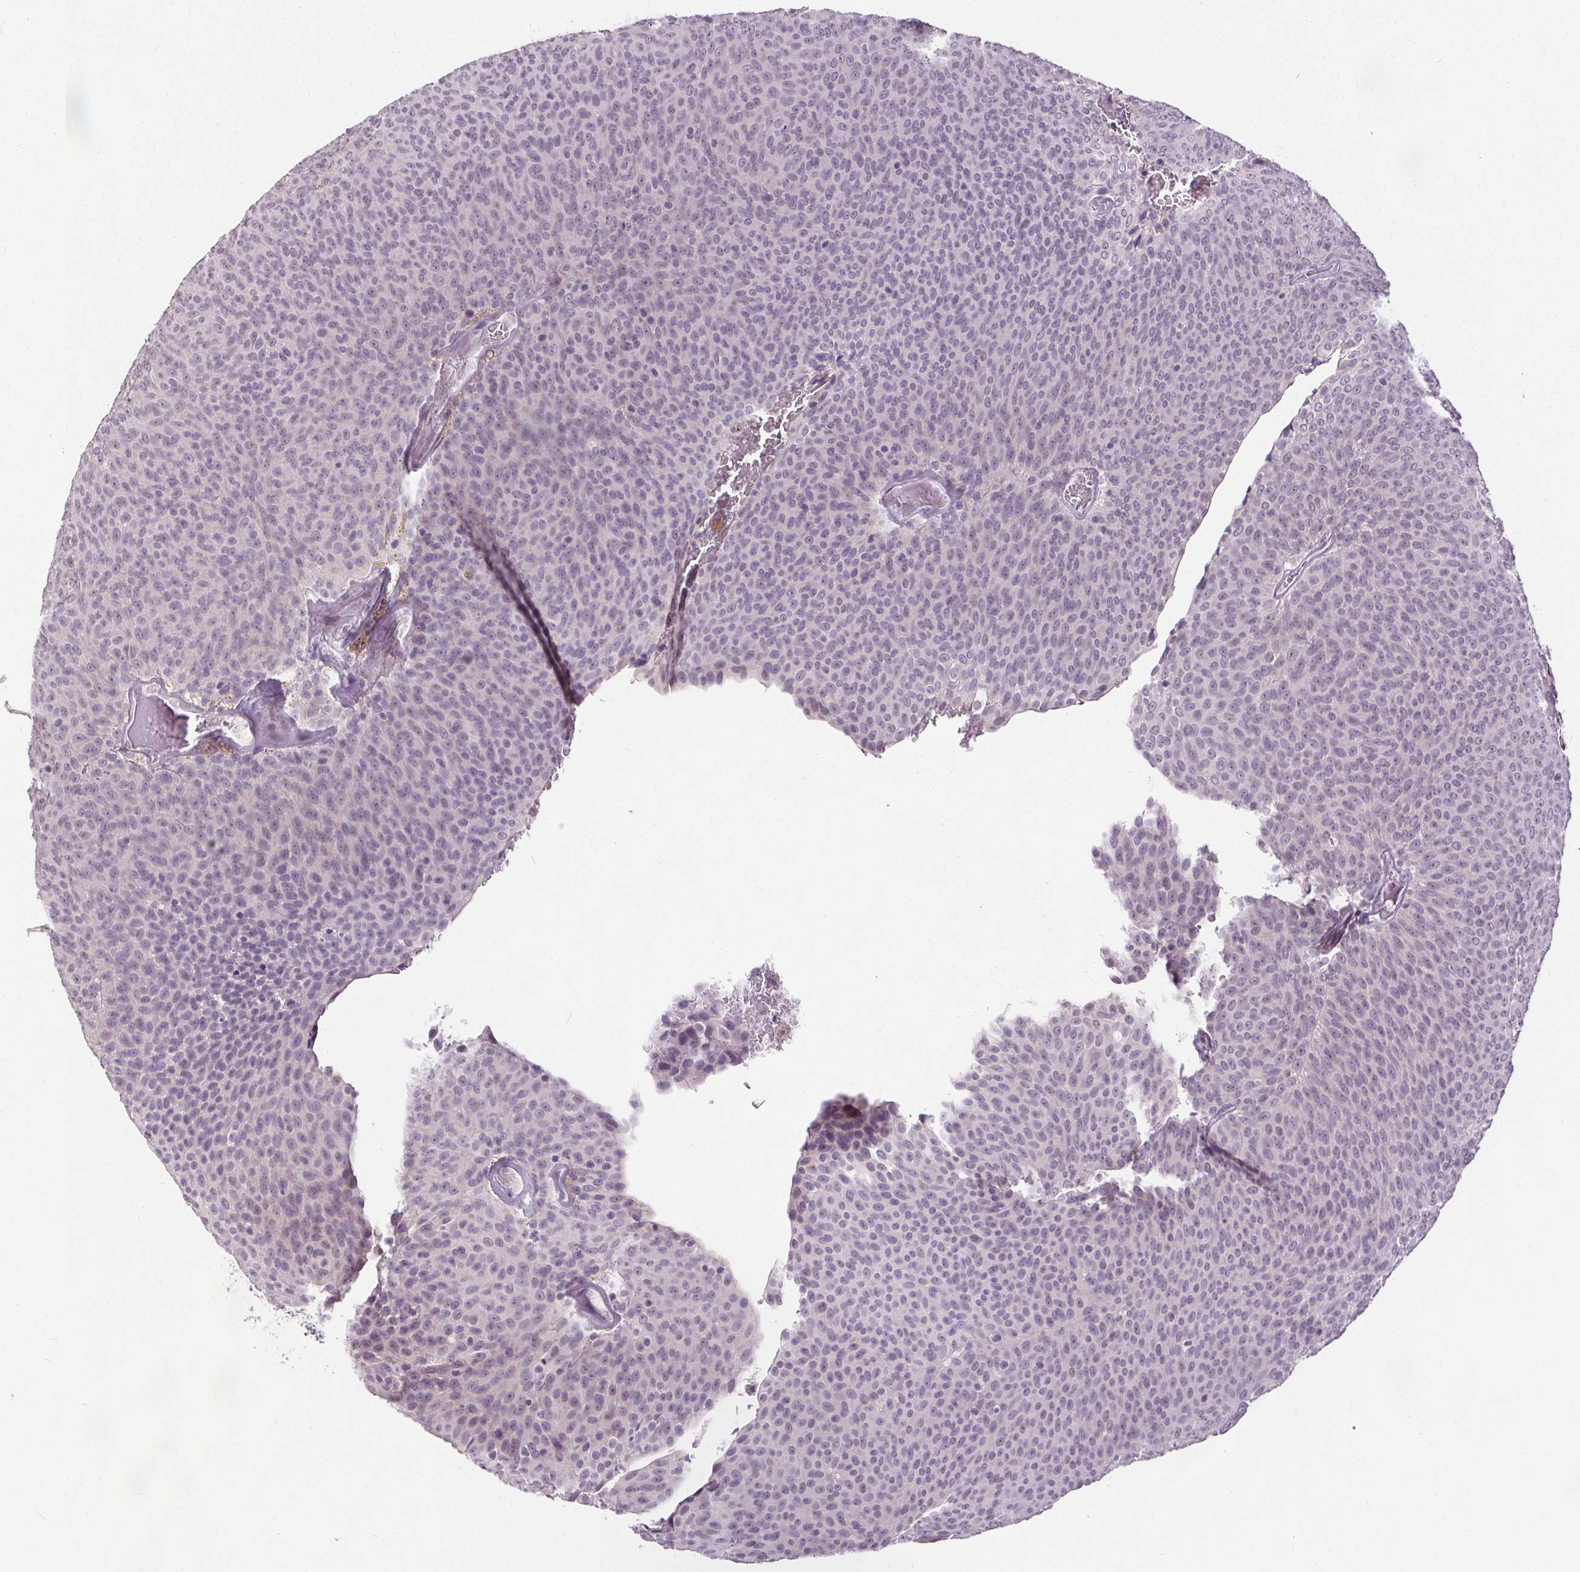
{"staining": {"intensity": "weak", "quantity": "<25%", "location": "cytoplasmic/membranous"}, "tissue": "urothelial cancer", "cell_type": "Tumor cells", "image_type": "cancer", "snomed": [{"axis": "morphology", "description": "Urothelial carcinoma, Low grade"}, {"axis": "topography", "description": "Urinary bladder"}], "caption": "Immunohistochemistry photomicrograph of neoplastic tissue: human low-grade urothelial carcinoma stained with DAB shows no significant protein staining in tumor cells.", "gene": "SLC2A9", "patient": {"sex": "male", "age": 77}}